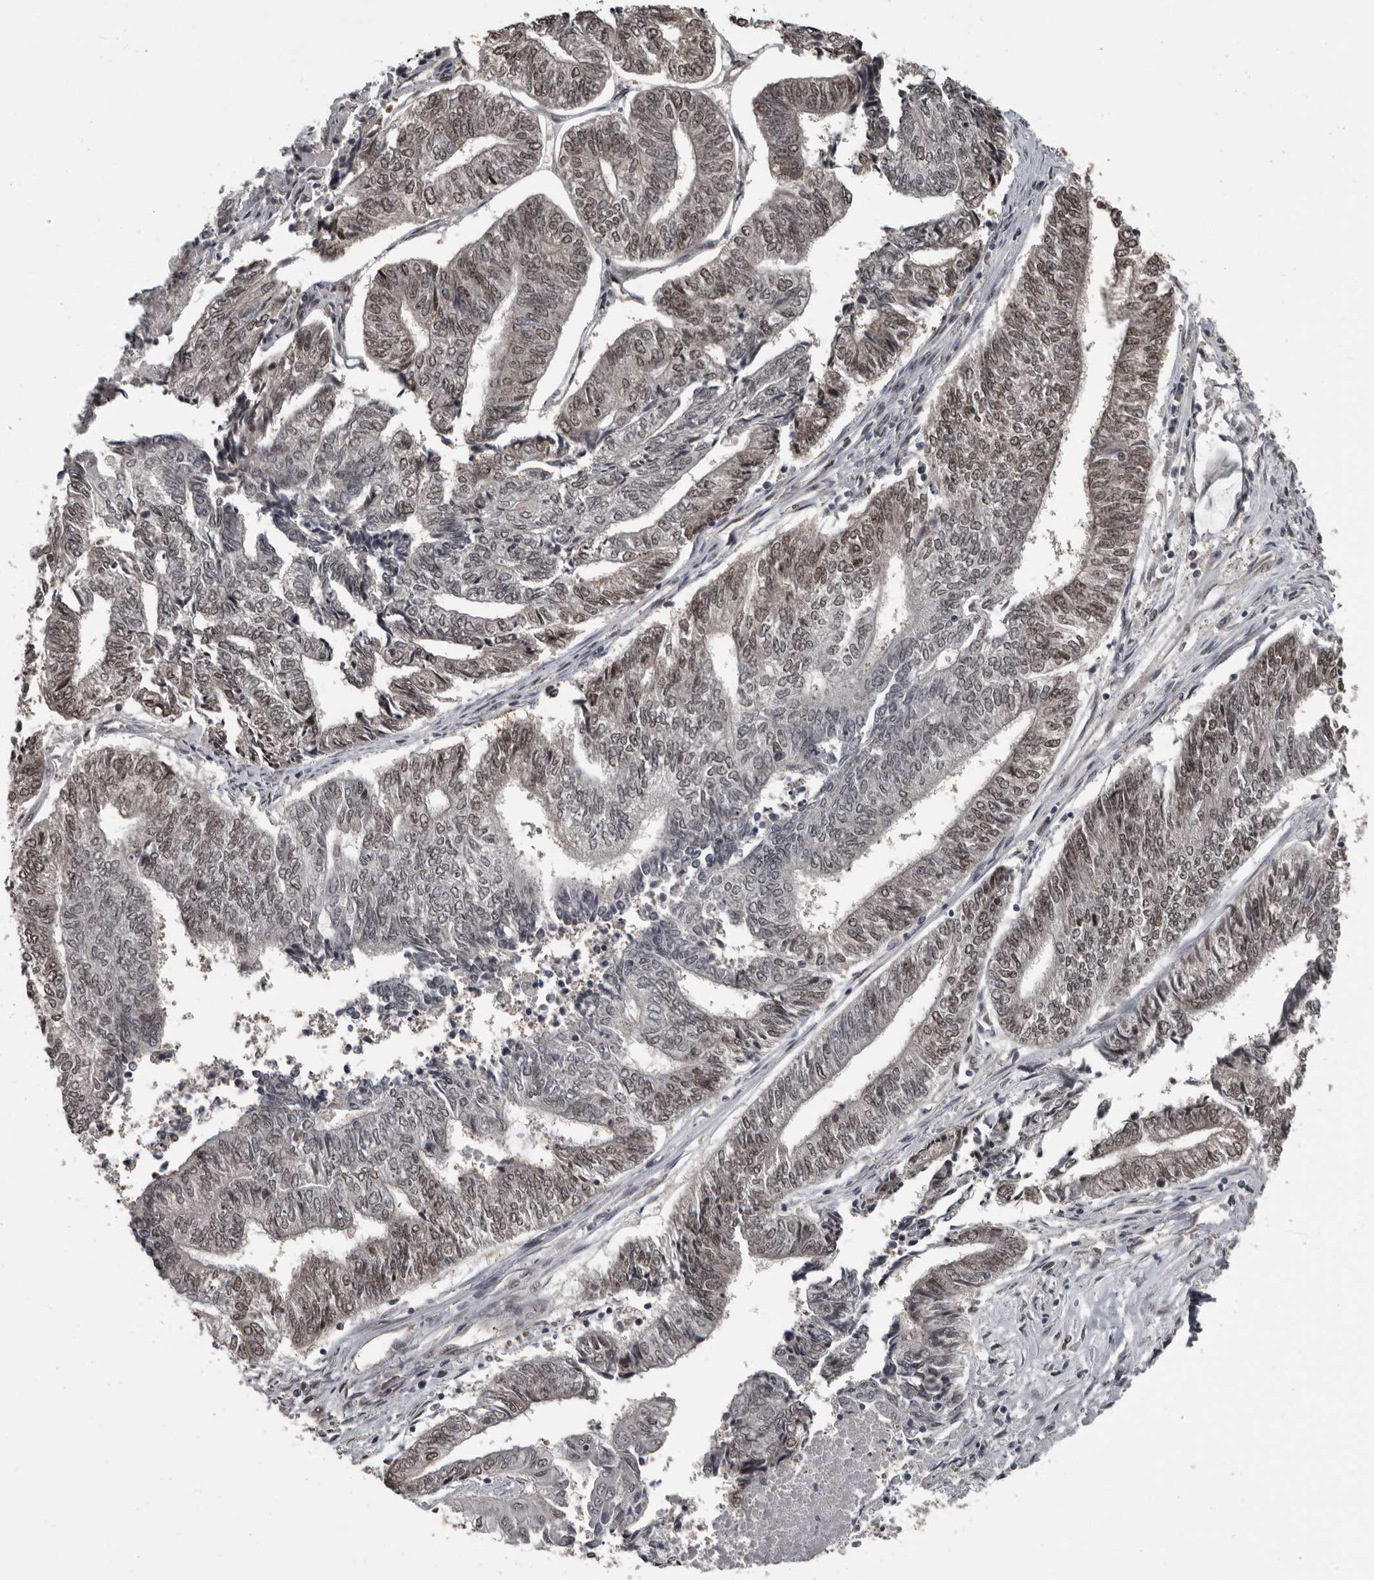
{"staining": {"intensity": "weak", "quantity": ">75%", "location": "nuclear"}, "tissue": "endometrial cancer", "cell_type": "Tumor cells", "image_type": "cancer", "snomed": [{"axis": "morphology", "description": "Adenocarcinoma, NOS"}, {"axis": "topography", "description": "Uterus"}, {"axis": "topography", "description": "Endometrium"}], "caption": "This image exhibits endometrial cancer stained with immunohistochemistry to label a protein in brown. The nuclear of tumor cells show weak positivity for the protein. Nuclei are counter-stained blue.", "gene": "CHD1L", "patient": {"sex": "female", "age": 70}}